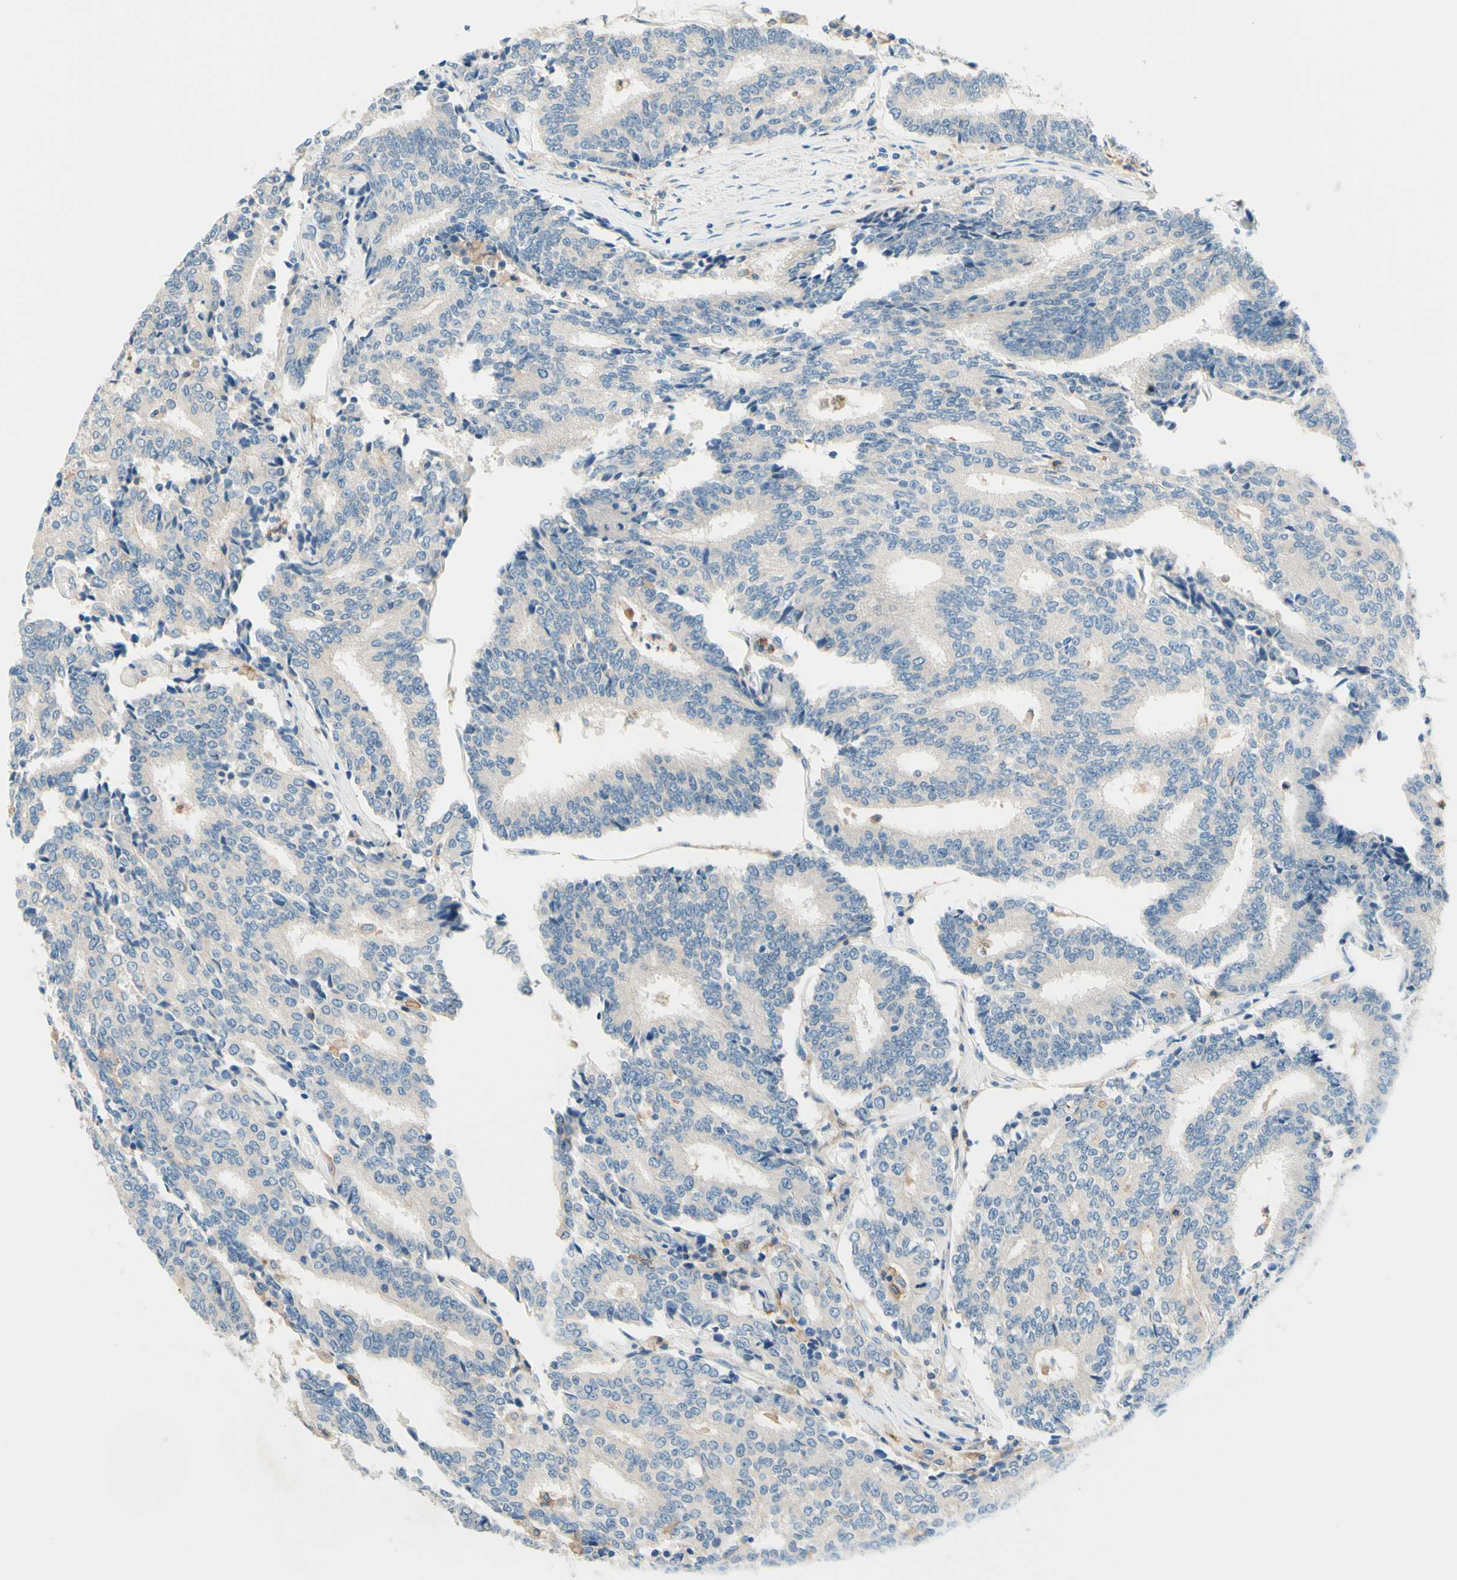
{"staining": {"intensity": "negative", "quantity": "none", "location": "none"}, "tissue": "prostate cancer", "cell_type": "Tumor cells", "image_type": "cancer", "snomed": [{"axis": "morphology", "description": "Normal tissue, NOS"}, {"axis": "morphology", "description": "Adenocarcinoma, High grade"}, {"axis": "topography", "description": "Prostate"}, {"axis": "topography", "description": "Seminal veicle"}], "caption": "IHC of prostate cancer (adenocarcinoma (high-grade)) demonstrates no expression in tumor cells. (DAB (3,3'-diaminobenzidine) IHC with hematoxylin counter stain).", "gene": "SIGLEC9", "patient": {"sex": "male", "age": 55}}